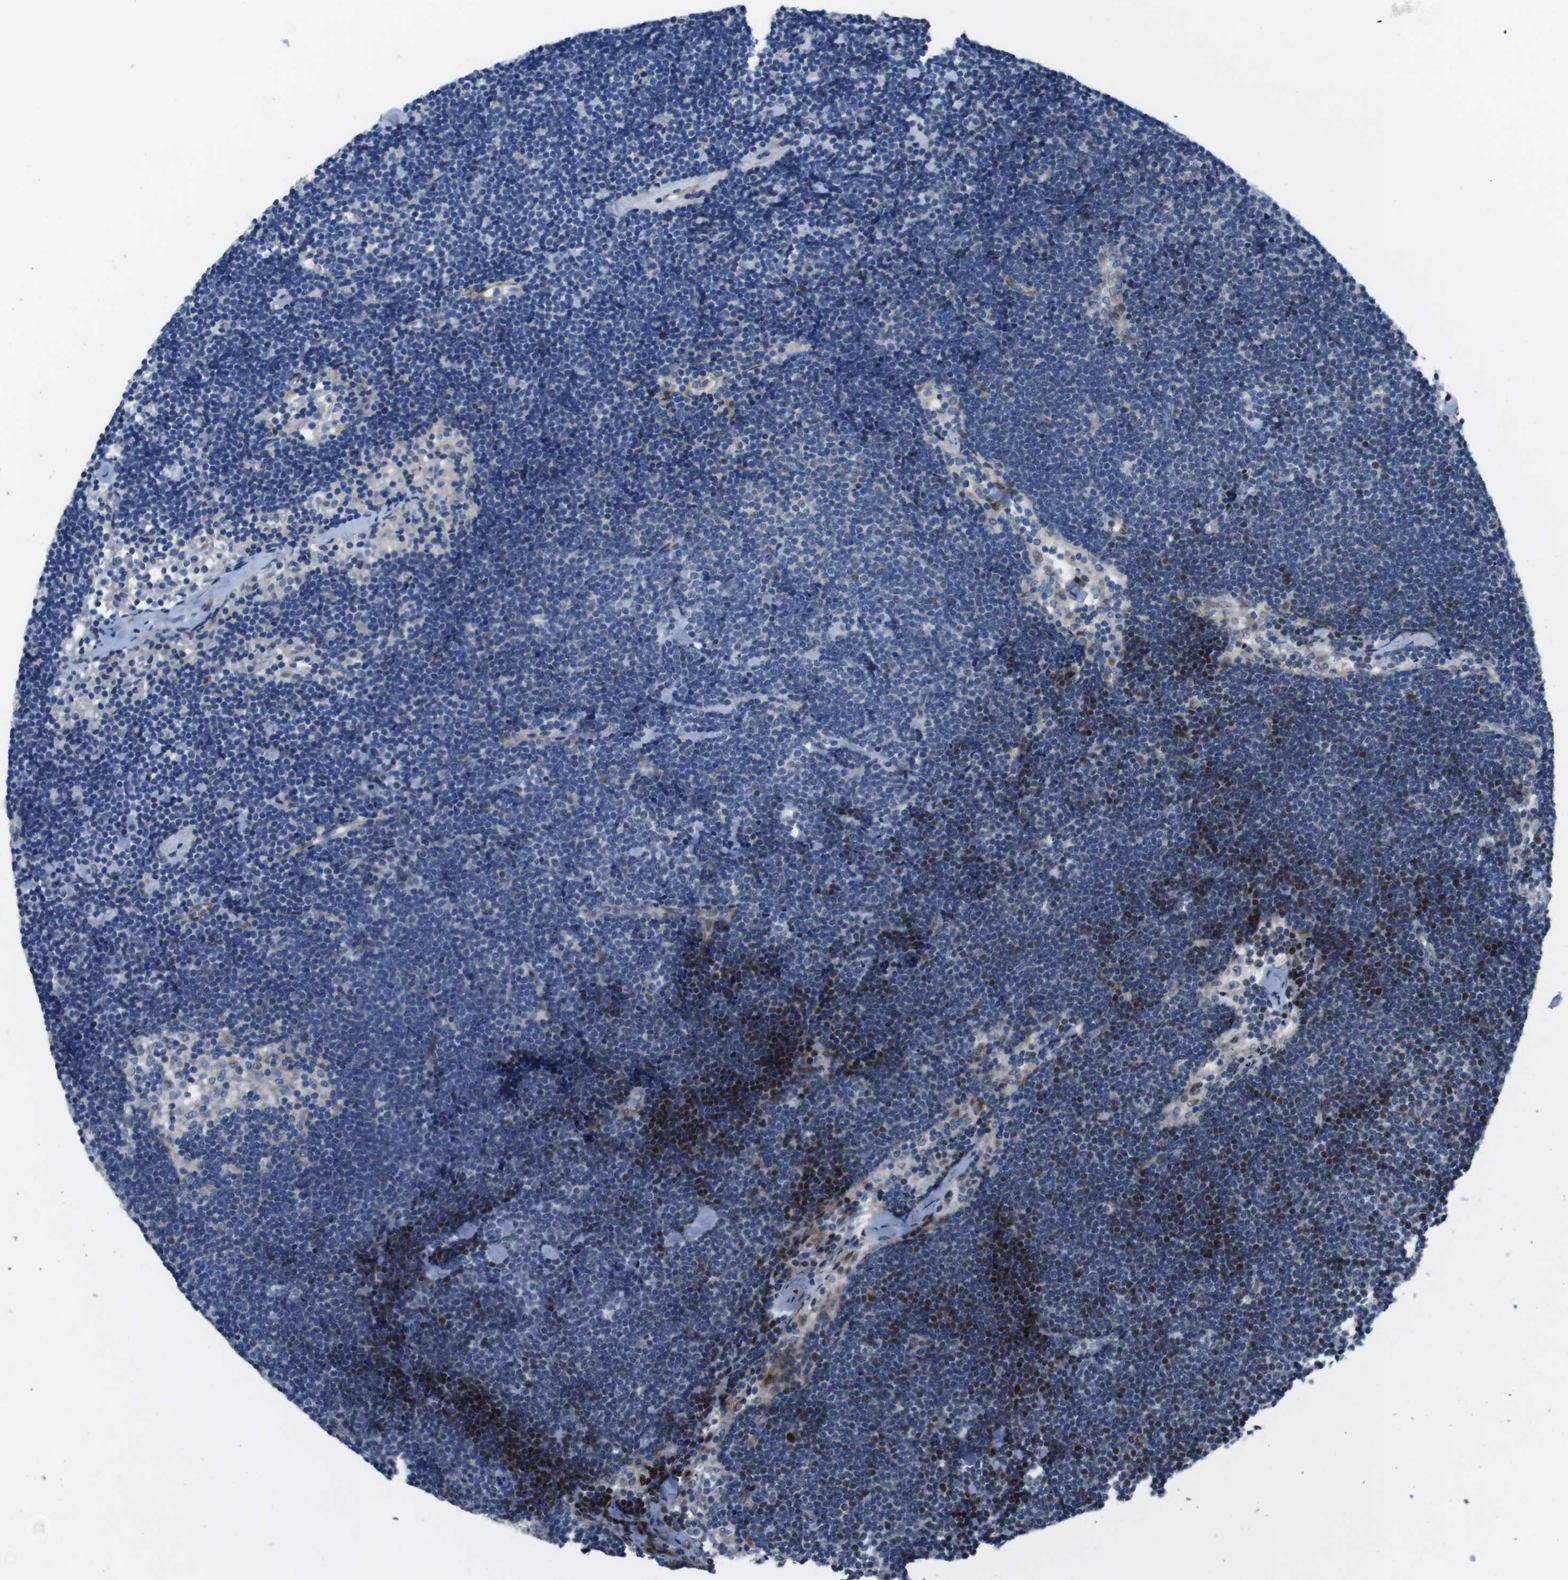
{"staining": {"intensity": "weak", "quantity": "<25%", "location": "nuclear"}, "tissue": "lymph node", "cell_type": "Germinal center cells", "image_type": "normal", "snomed": [{"axis": "morphology", "description": "Normal tissue, NOS"}, {"axis": "topography", "description": "Lymph node"}], "caption": "The micrograph displays no significant expression in germinal center cells of lymph node.", "gene": "PBRM1", "patient": {"sex": "male", "age": 63}}